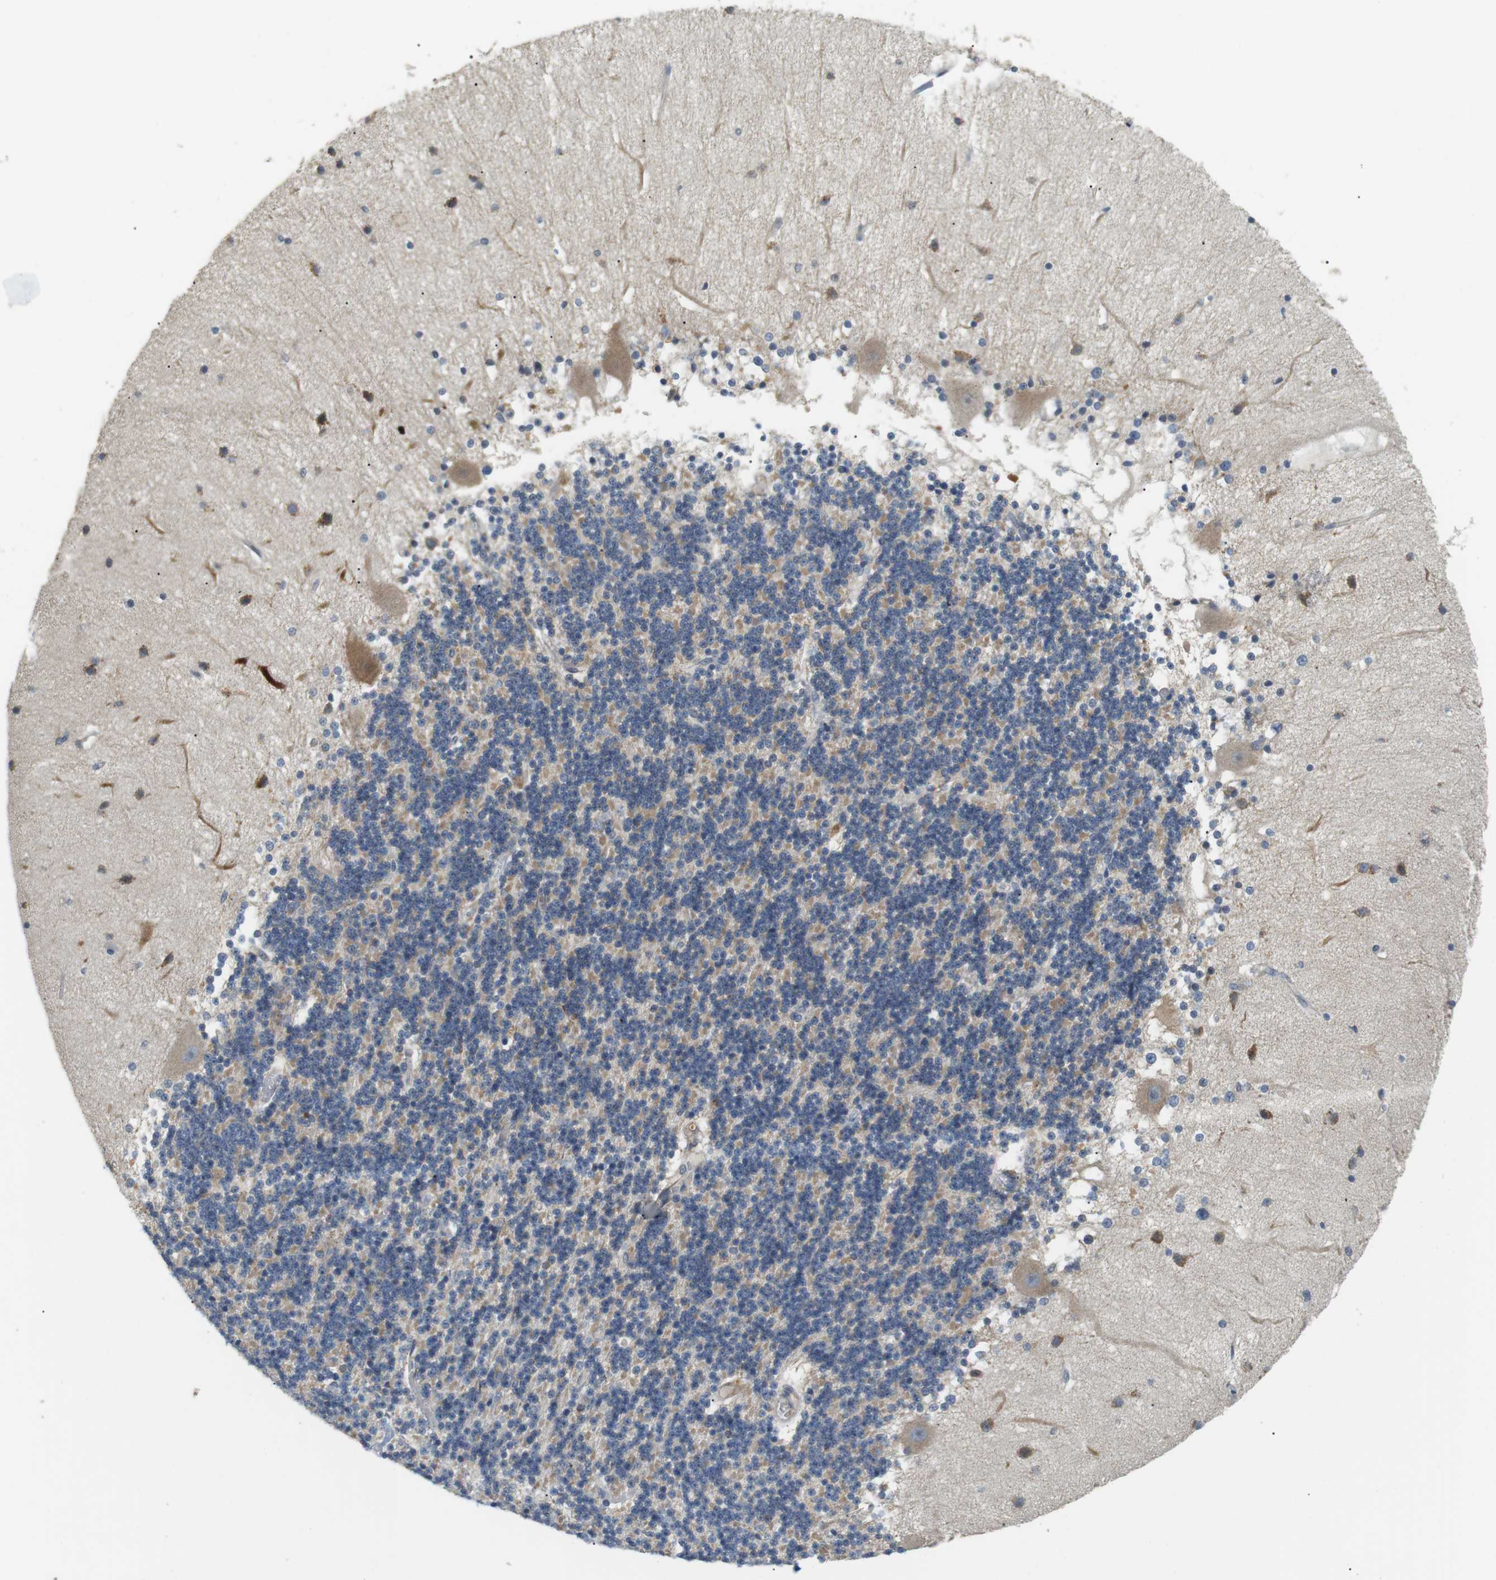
{"staining": {"intensity": "weak", "quantity": "<25%", "location": "cytoplasmic/membranous"}, "tissue": "cerebellum", "cell_type": "Cells in granular layer", "image_type": "normal", "snomed": [{"axis": "morphology", "description": "Normal tissue, NOS"}, {"axis": "topography", "description": "Cerebellum"}], "caption": "Benign cerebellum was stained to show a protein in brown. There is no significant positivity in cells in granular layer.", "gene": "TMEM200A", "patient": {"sex": "female", "age": 54}}